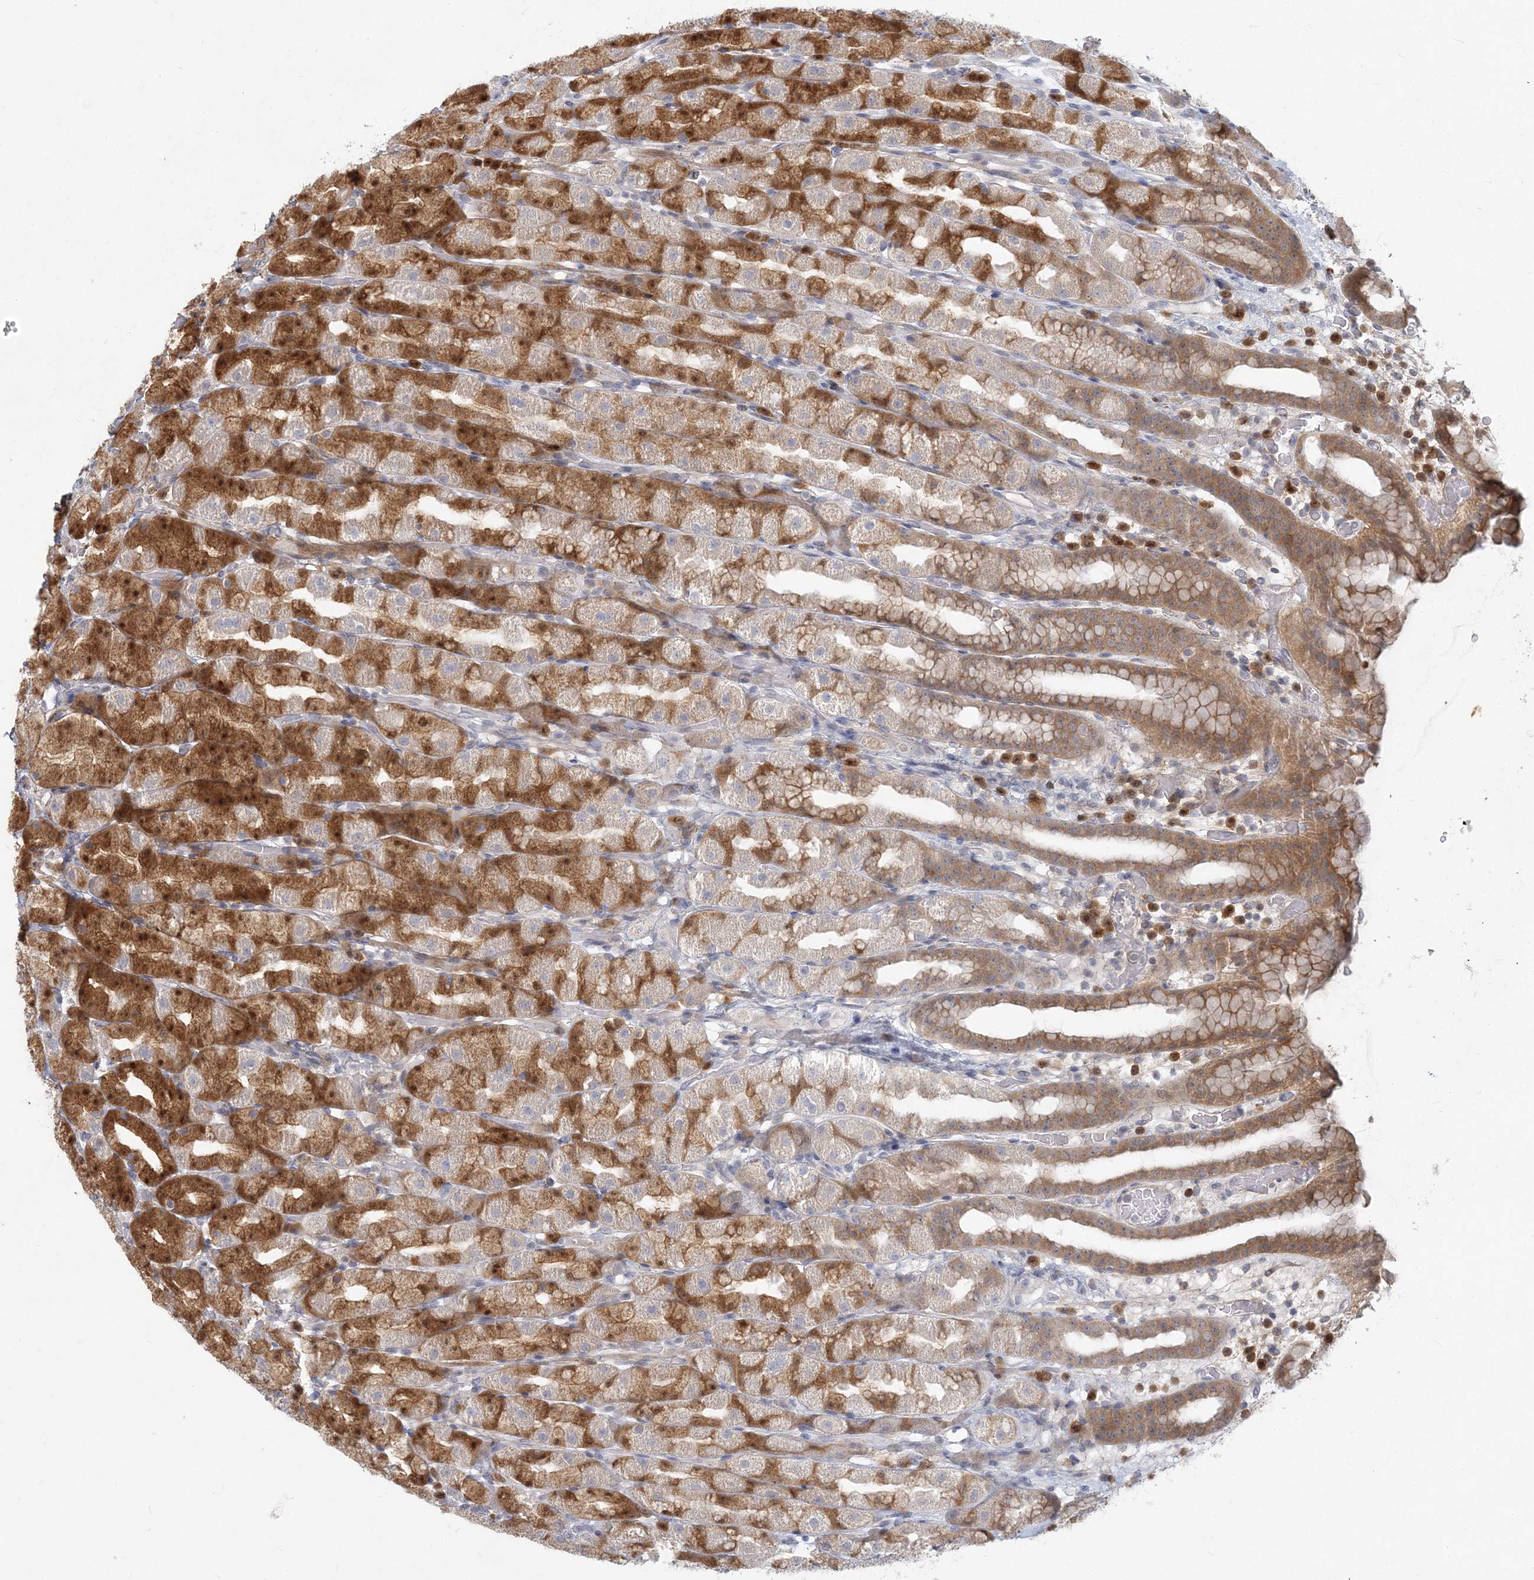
{"staining": {"intensity": "moderate", "quantity": "25%-75%", "location": "cytoplasmic/membranous"}, "tissue": "stomach", "cell_type": "Glandular cells", "image_type": "normal", "snomed": [{"axis": "morphology", "description": "Normal tissue, NOS"}, {"axis": "topography", "description": "Stomach, upper"}], "caption": "Immunohistochemistry (IHC) (DAB) staining of normal stomach demonstrates moderate cytoplasmic/membranous protein positivity in approximately 25%-75% of glandular cells.", "gene": "GMPPA", "patient": {"sex": "male", "age": 68}}